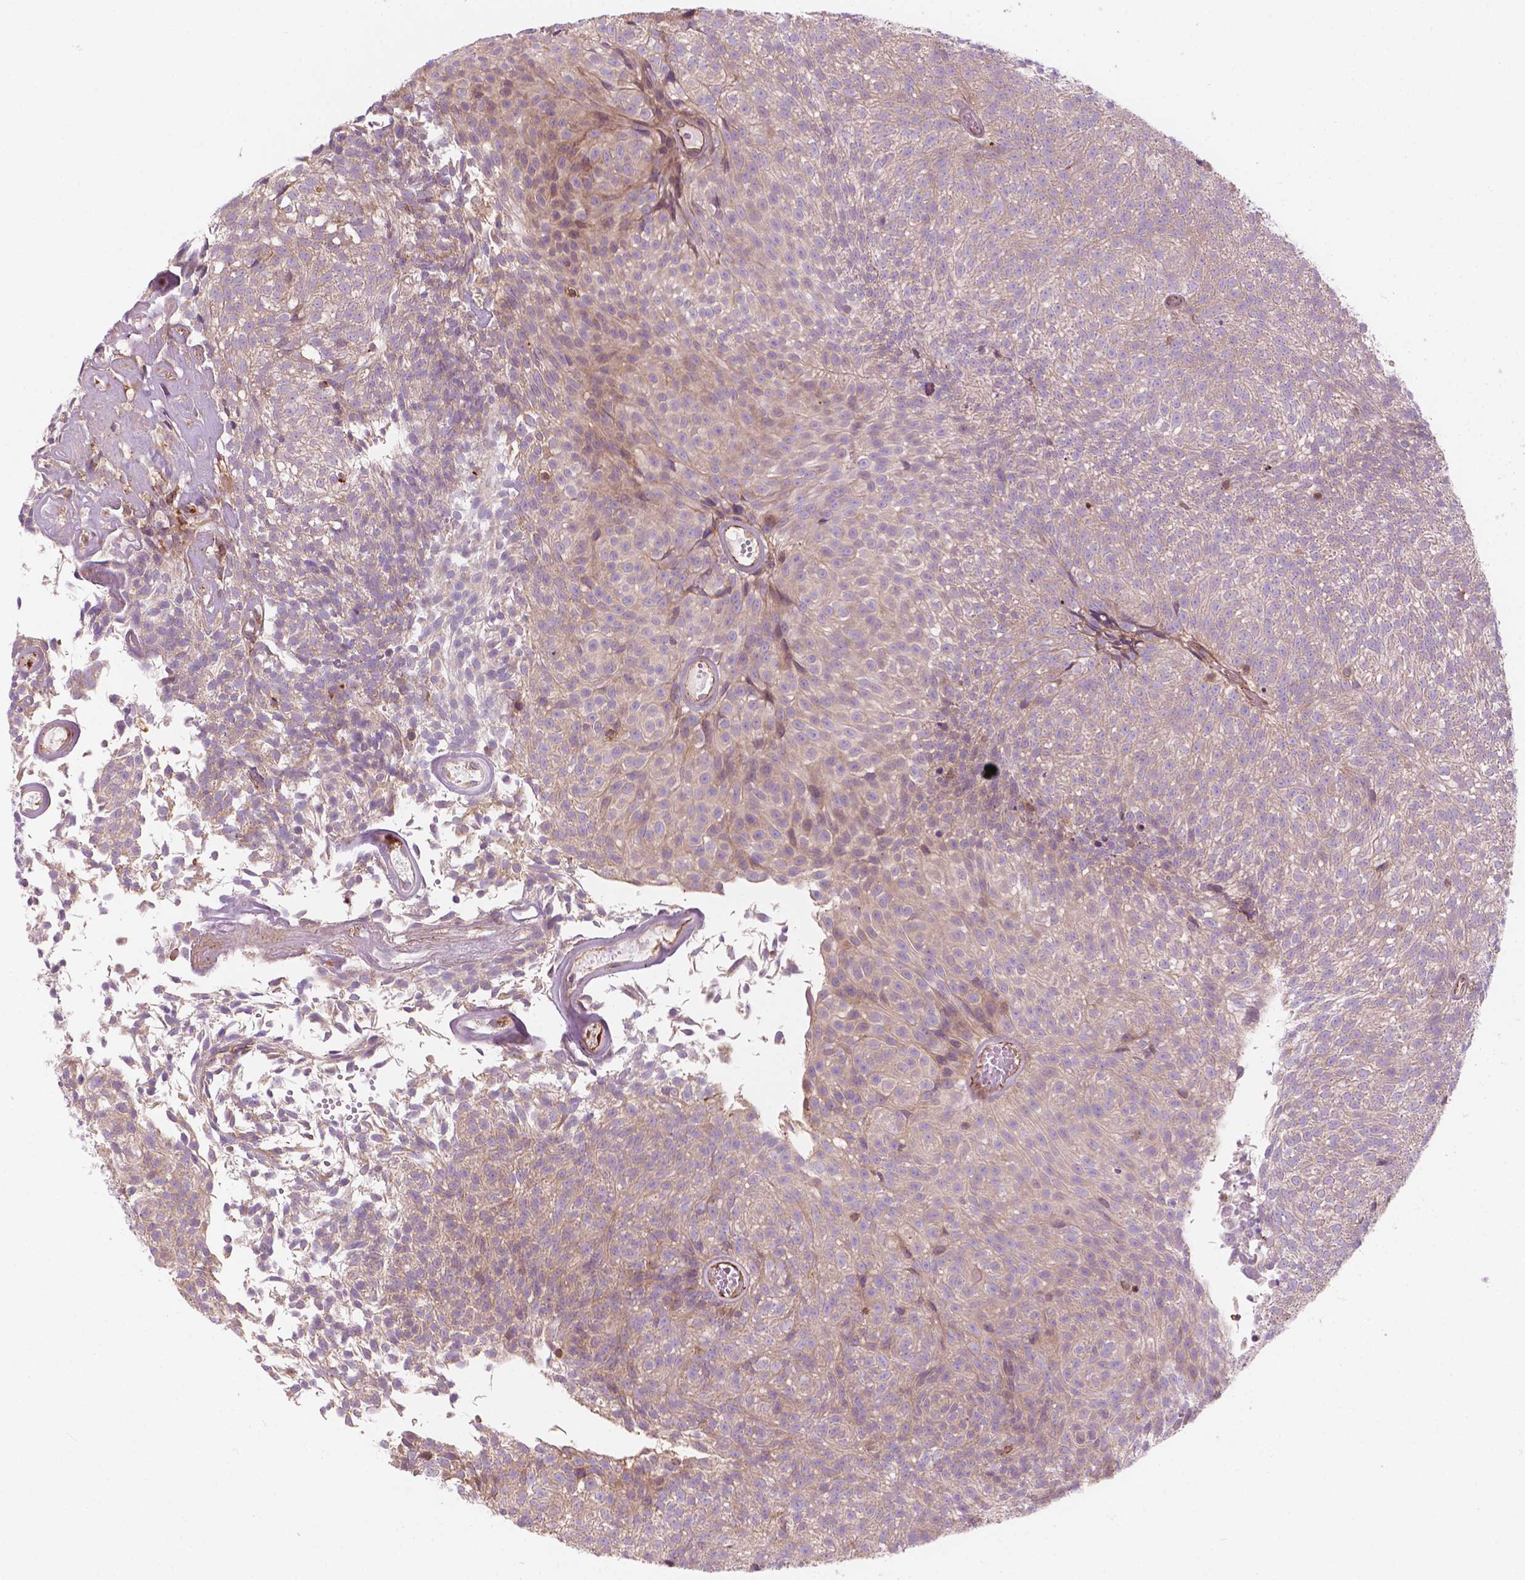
{"staining": {"intensity": "weak", "quantity": "<25%", "location": "cytoplasmic/membranous"}, "tissue": "urothelial cancer", "cell_type": "Tumor cells", "image_type": "cancer", "snomed": [{"axis": "morphology", "description": "Urothelial carcinoma, Low grade"}, {"axis": "topography", "description": "Urinary bladder"}], "caption": "DAB (3,3'-diaminobenzidine) immunohistochemical staining of urothelial carcinoma (low-grade) reveals no significant positivity in tumor cells.", "gene": "SURF4", "patient": {"sex": "male", "age": 77}}